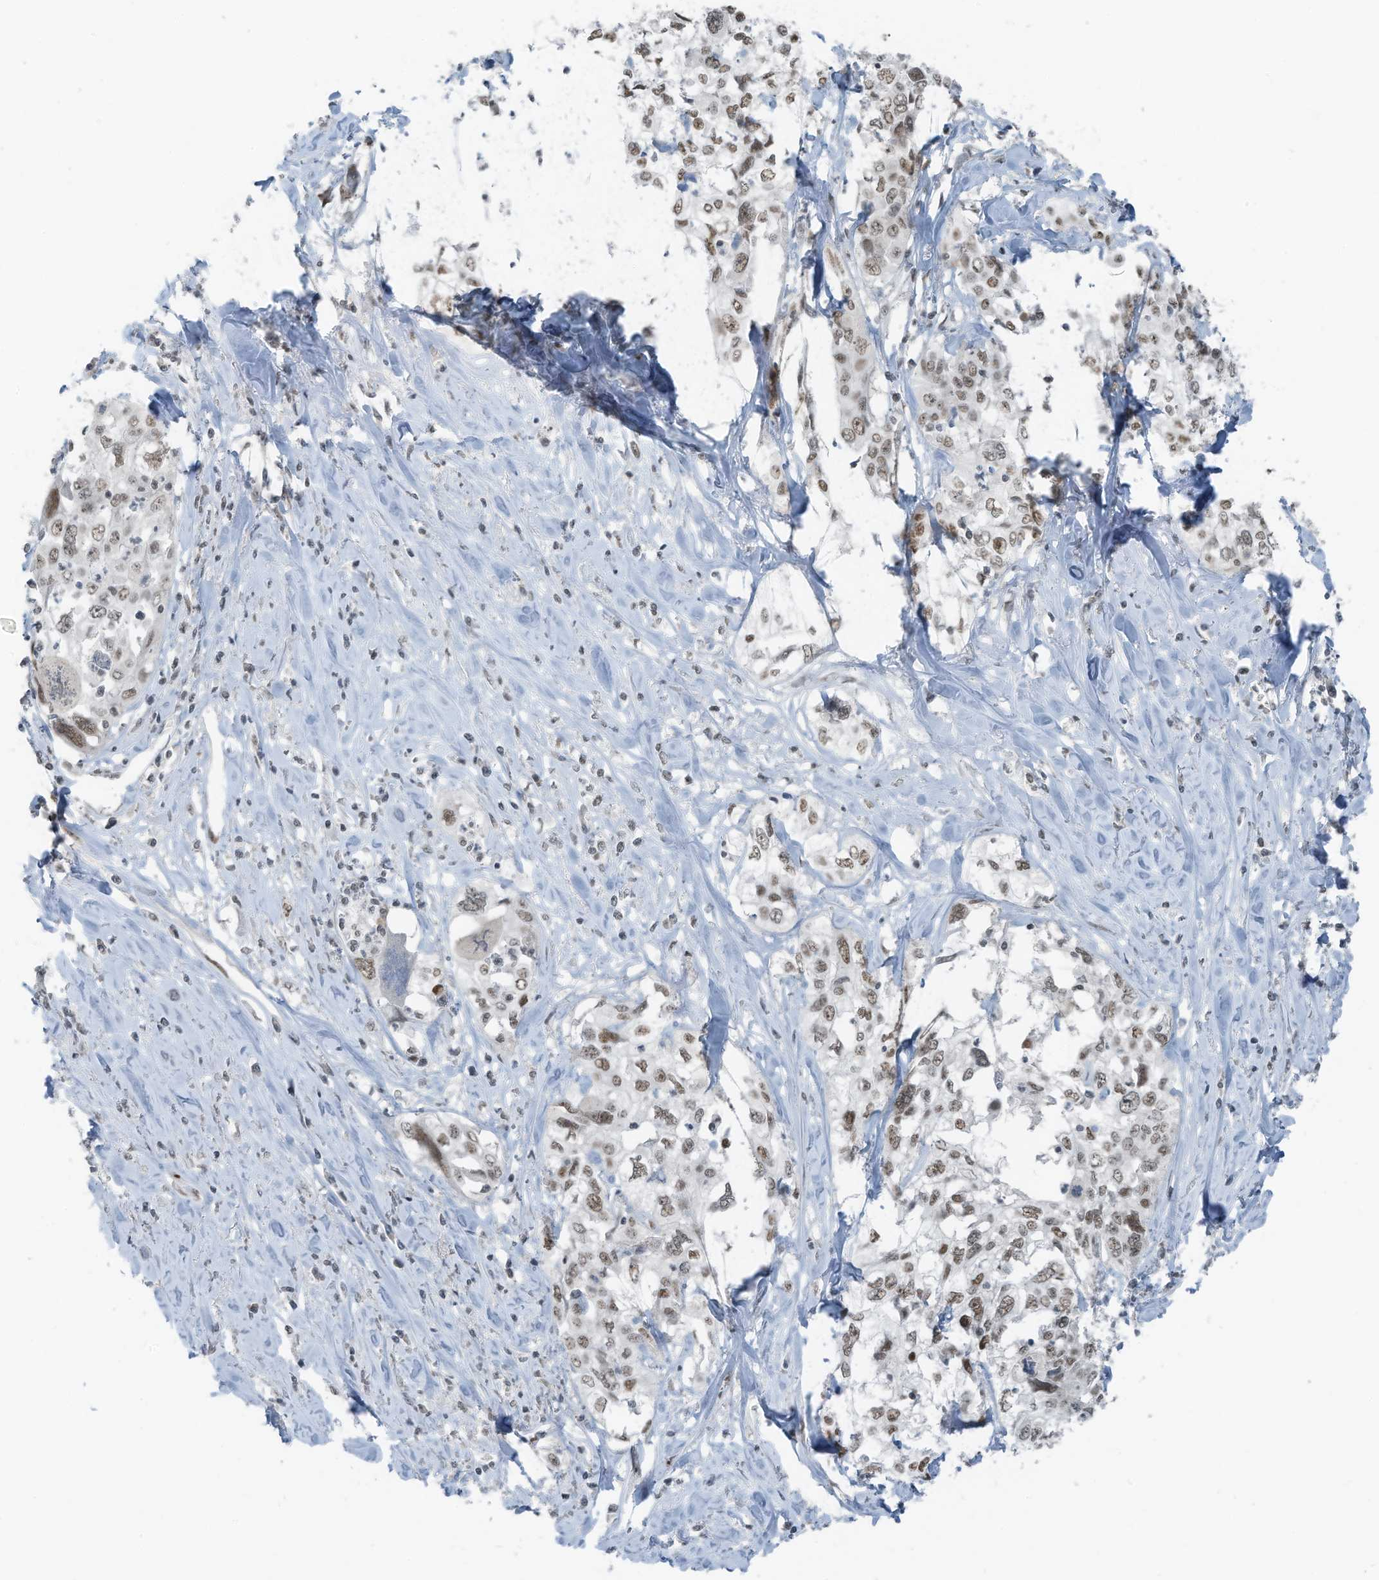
{"staining": {"intensity": "moderate", "quantity": ">75%", "location": "nuclear"}, "tissue": "cervical cancer", "cell_type": "Tumor cells", "image_type": "cancer", "snomed": [{"axis": "morphology", "description": "Squamous cell carcinoma, NOS"}, {"axis": "topography", "description": "Cervix"}], "caption": "Tumor cells demonstrate medium levels of moderate nuclear staining in approximately >75% of cells in cervical cancer (squamous cell carcinoma). (DAB IHC with brightfield microscopy, high magnification).", "gene": "WRNIP1", "patient": {"sex": "female", "age": 31}}